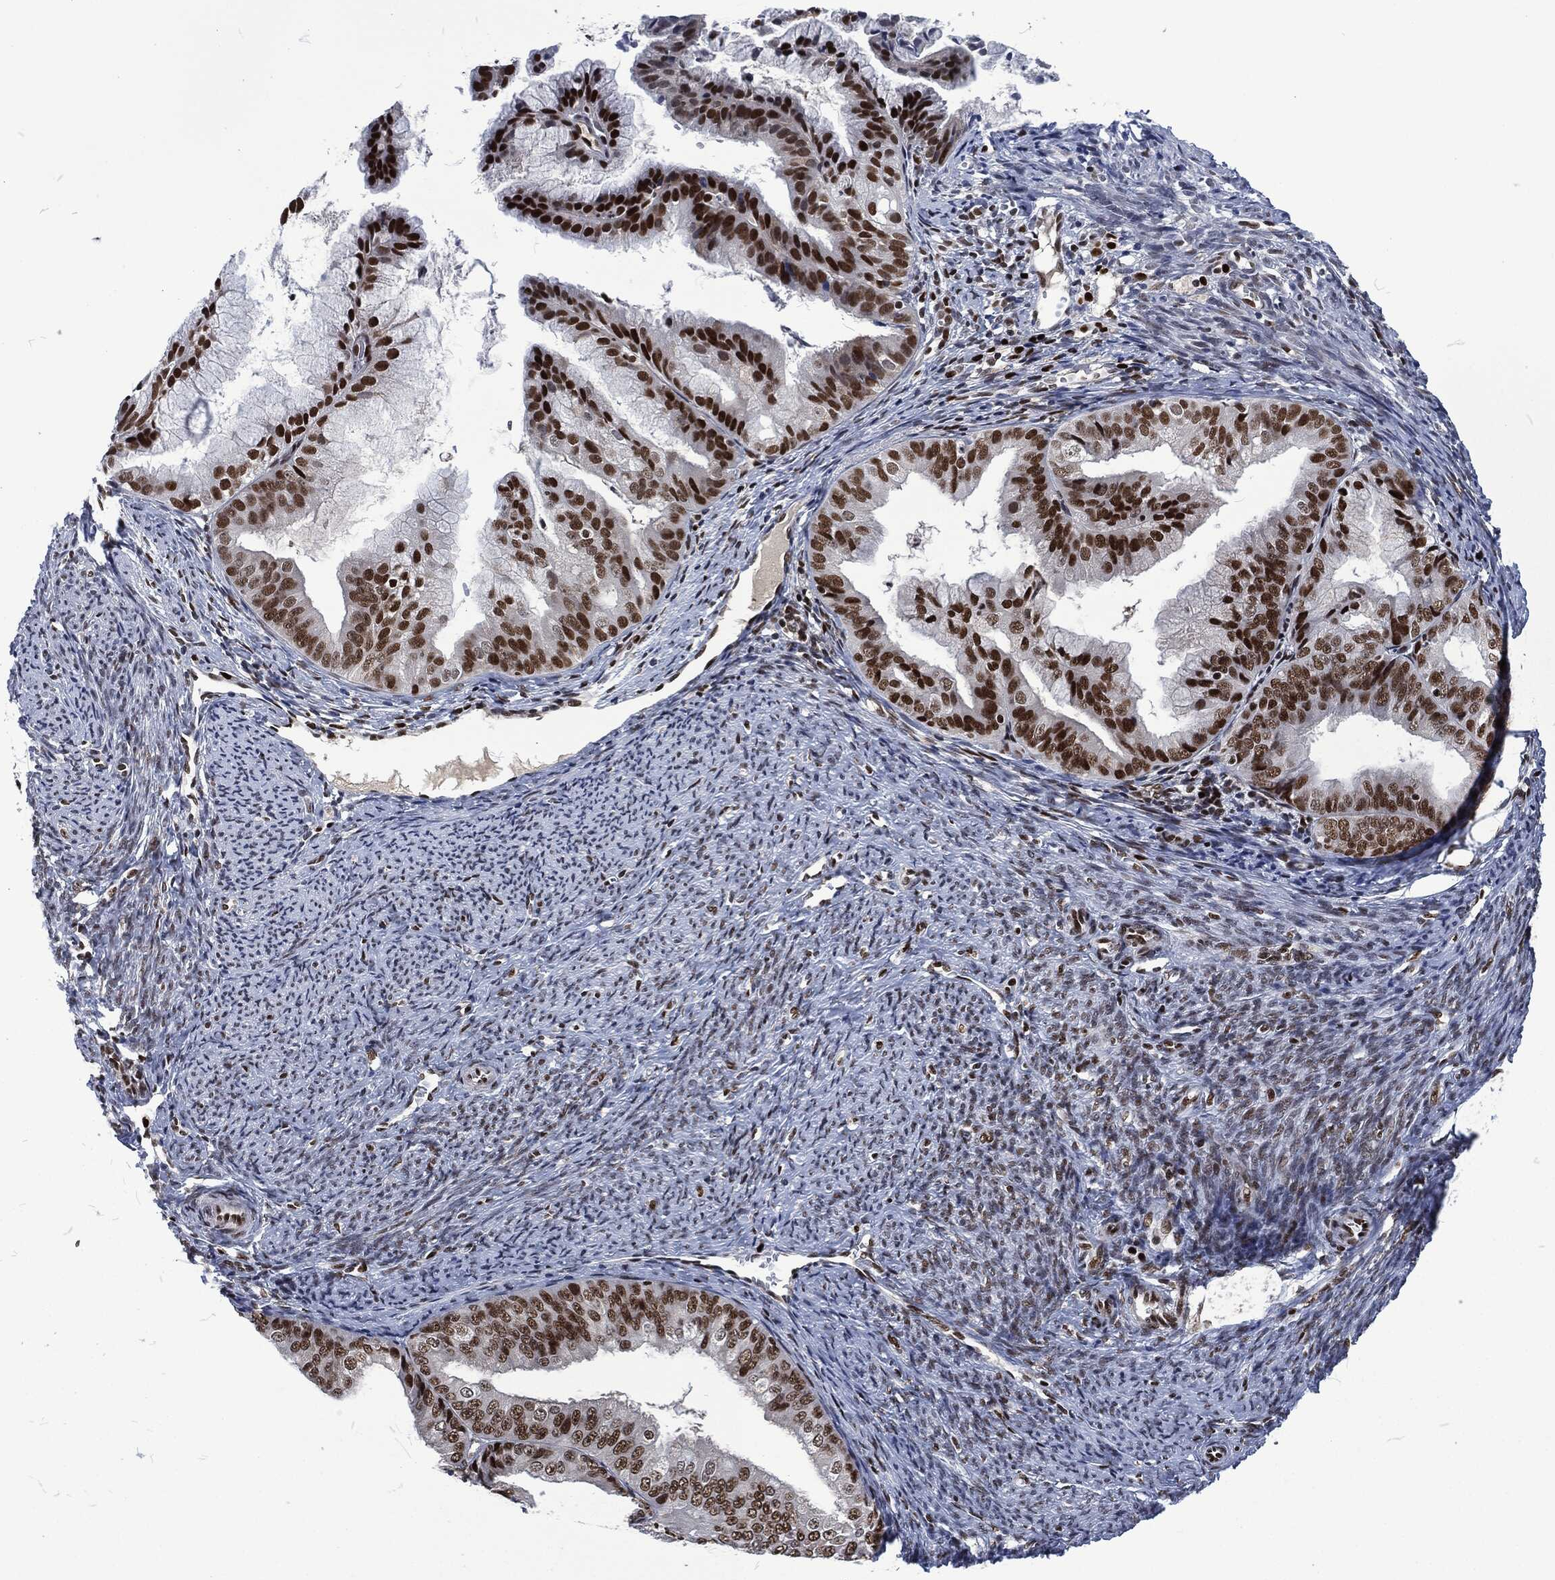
{"staining": {"intensity": "strong", "quantity": "25%-75%", "location": "nuclear"}, "tissue": "endometrial cancer", "cell_type": "Tumor cells", "image_type": "cancer", "snomed": [{"axis": "morphology", "description": "Adenocarcinoma, NOS"}, {"axis": "topography", "description": "Endometrium"}], "caption": "An immunohistochemistry (IHC) micrograph of neoplastic tissue is shown. Protein staining in brown highlights strong nuclear positivity in endometrial adenocarcinoma within tumor cells.", "gene": "DCPS", "patient": {"sex": "female", "age": 63}}